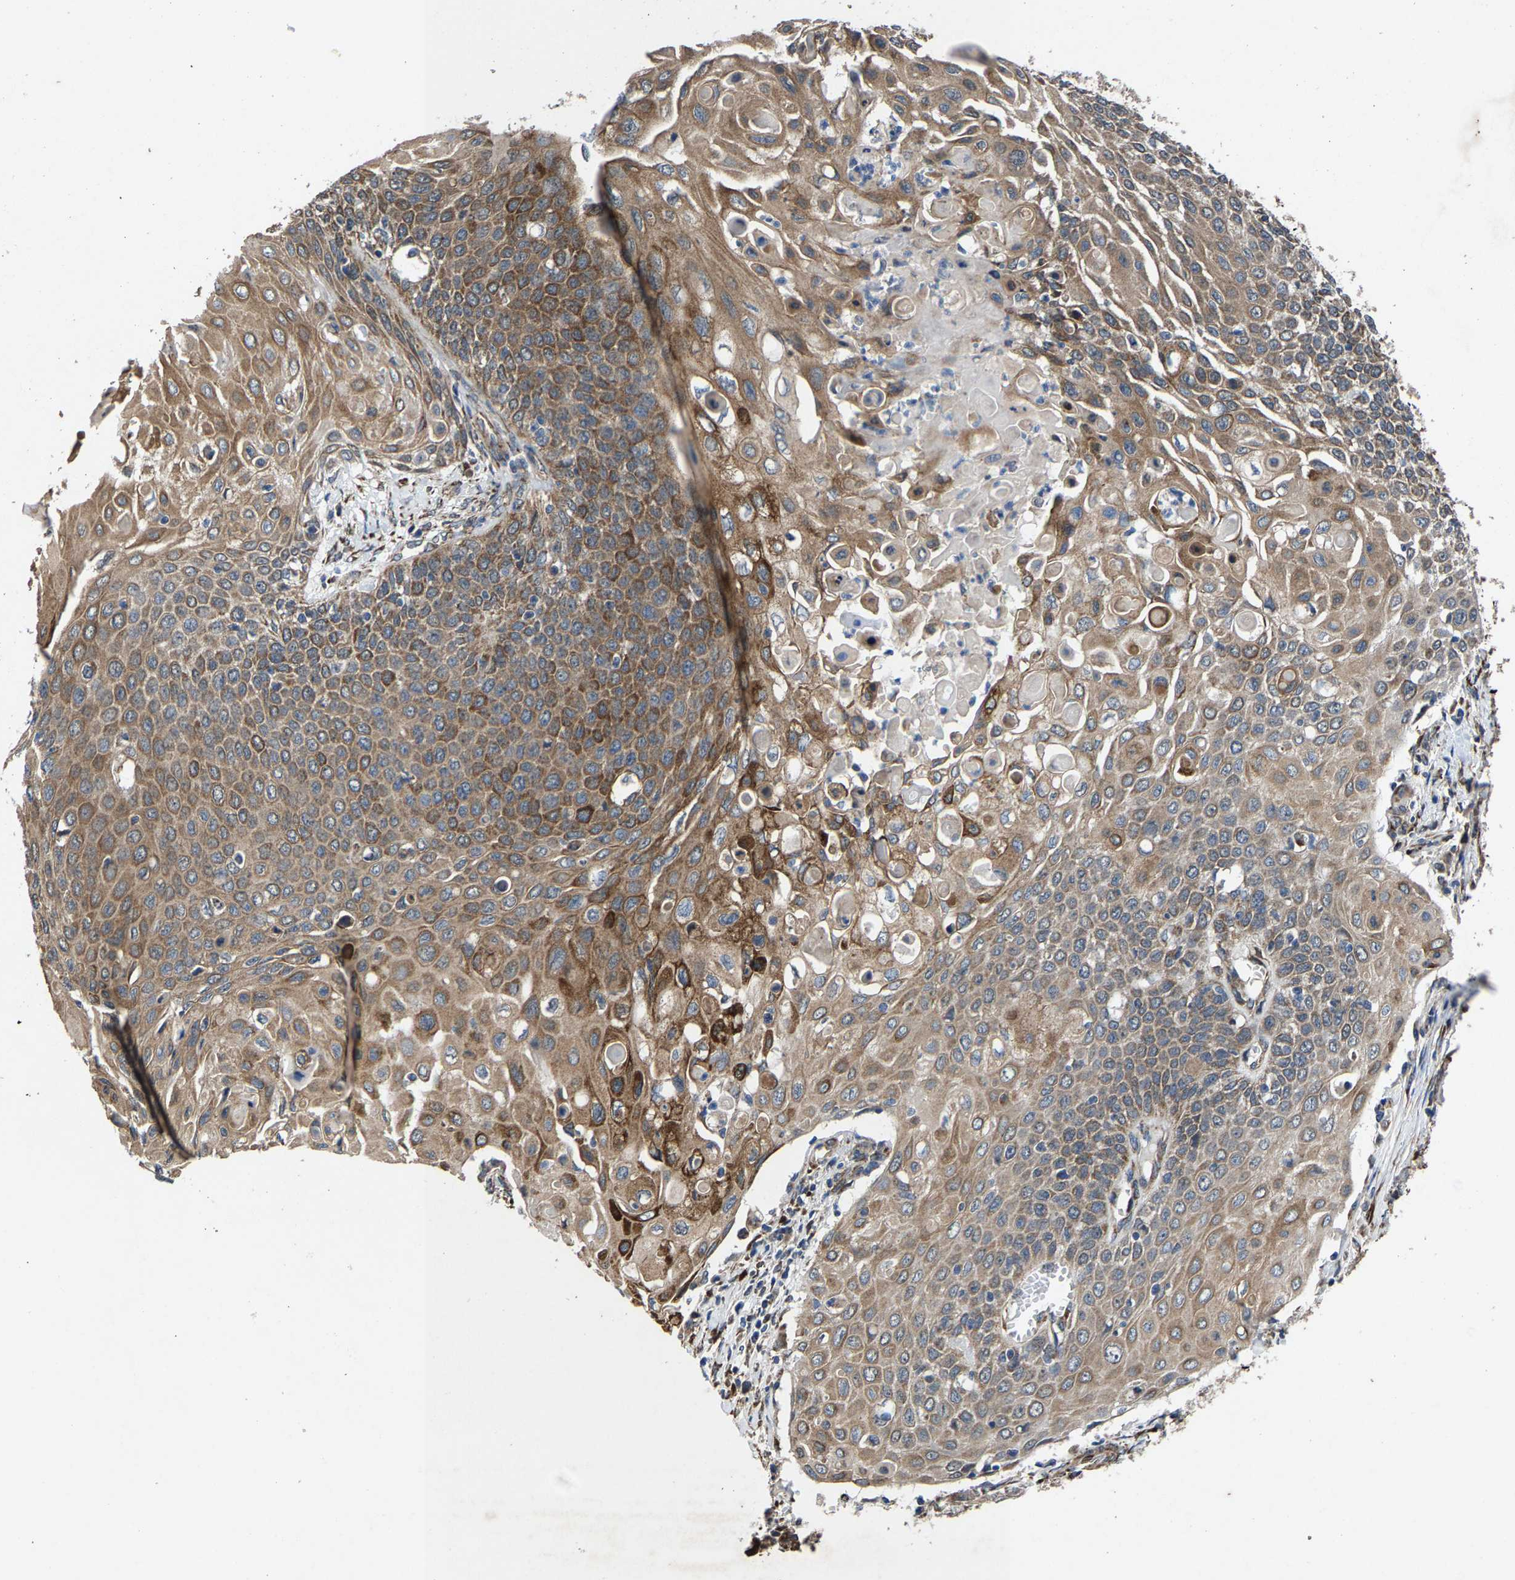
{"staining": {"intensity": "moderate", "quantity": ">75%", "location": "cytoplasmic/membranous"}, "tissue": "cervical cancer", "cell_type": "Tumor cells", "image_type": "cancer", "snomed": [{"axis": "morphology", "description": "Squamous cell carcinoma, NOS"}, {"axis": "topography", "description": "Cervix"}], "caption": "High-power microscopy captured an IHC photomicrograph of squamous cell carcinoma (cervical), revealing moderate cytoplasmic/membranous staining in about >75% of tumor cells.", "gene": "PDP1", "patient": {"sex": "female", "age": 39}}